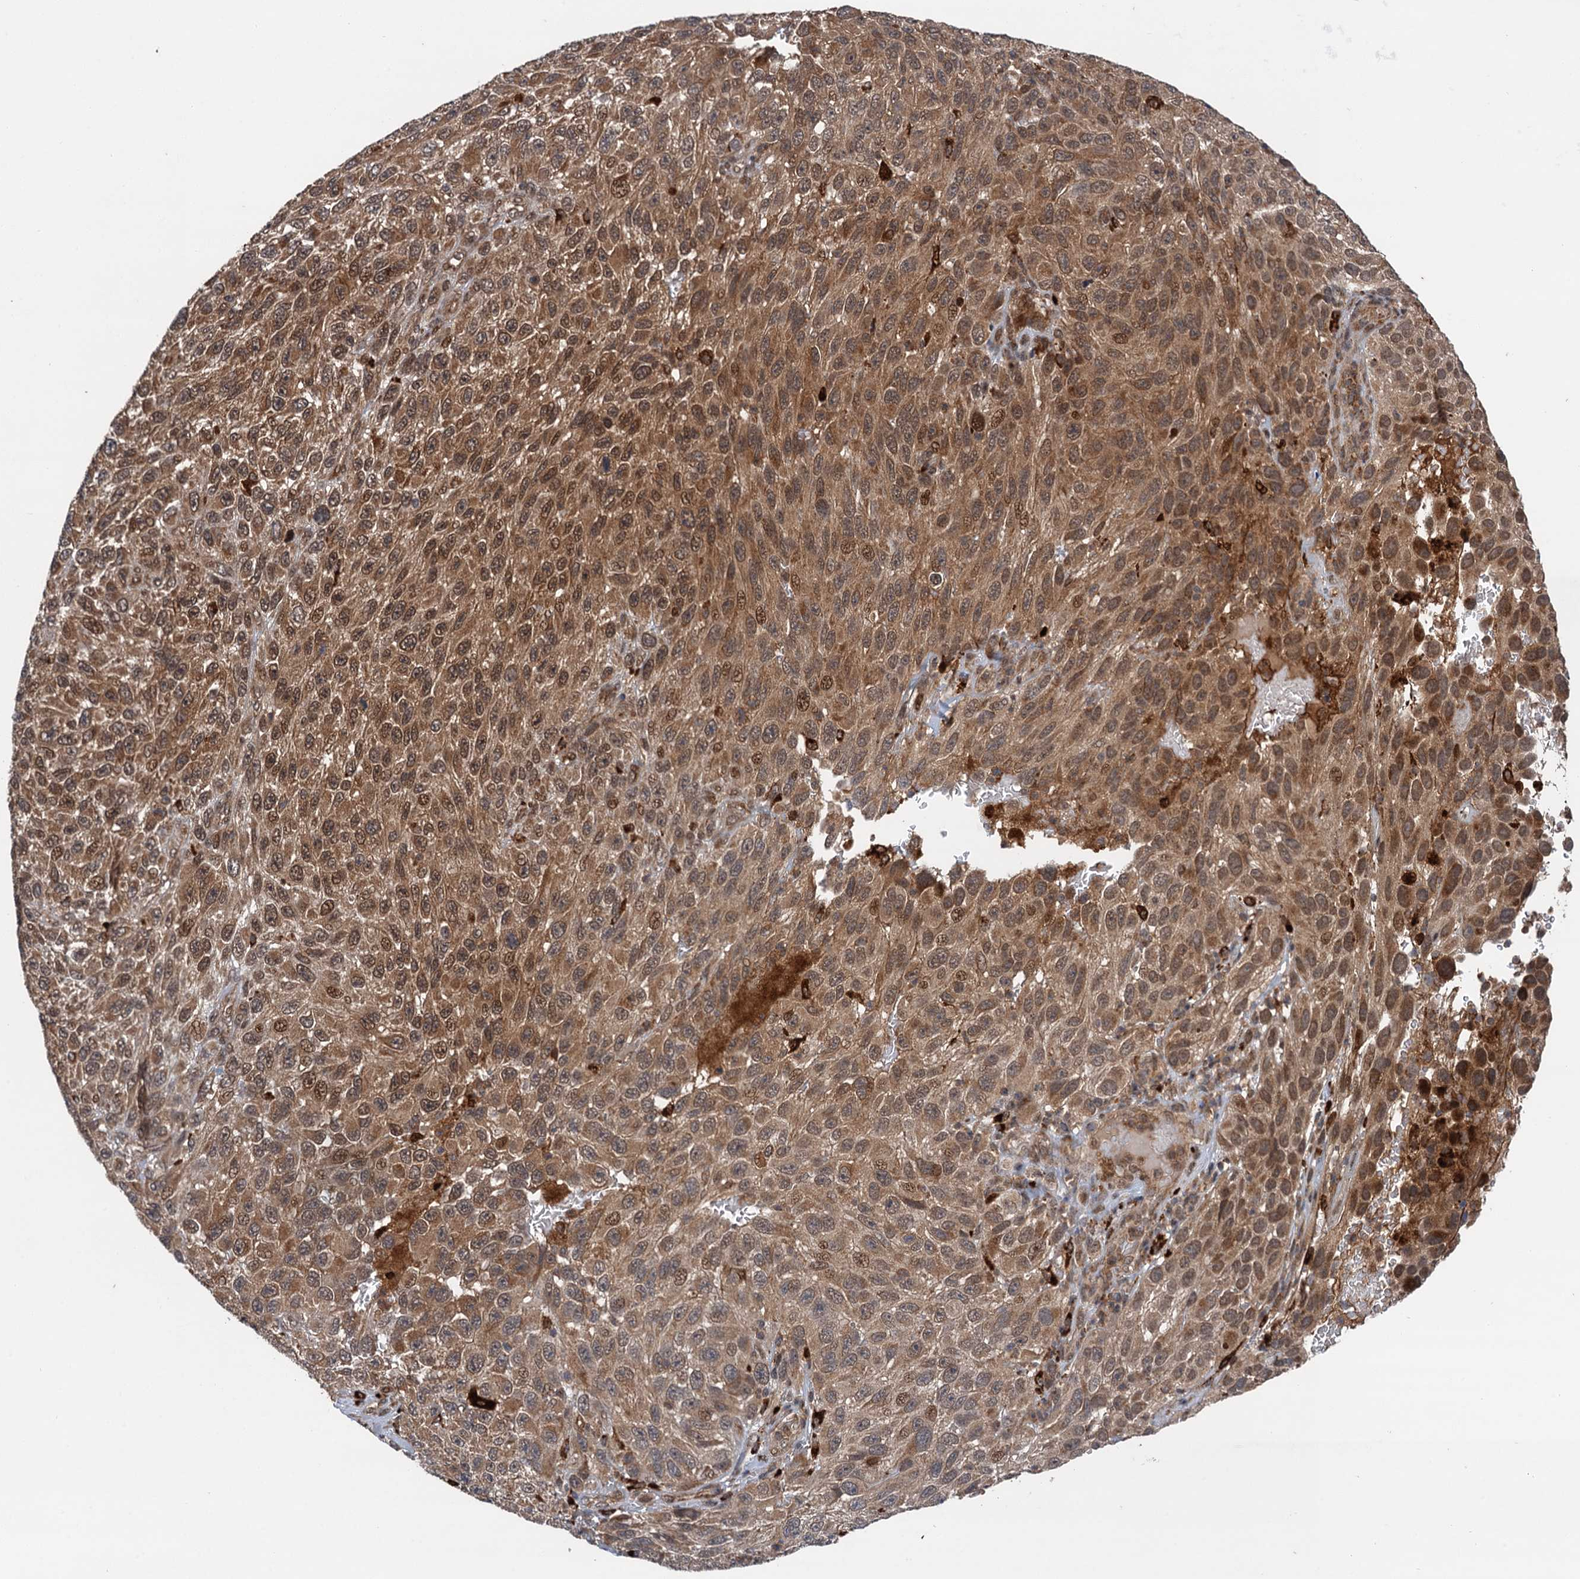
{"staining": {"intensity": "moderate", "quantity": ">75%", "location": "cytoplasmic/membranous,nuclear"}, "tissue": "melanoma", "cell_type": "Tumor cells", "image_type": "cancer", "snomed": [{"axis": "morphology", "description": "Normal tissue, NOS"}, {"axis": "morphology", "description": "Malignant melanoma, NOS"}, {"axis": "topography", "description": "Skin"}], "caption": "High-power microscopy captured an immunohistochemistry image of melanoma, revealing moderate cytoplasmic/membranous and nuclear positivity in approximately >75% of tumor cells.", "gene": "NLRP10", "patient": {"sex": "female", "age": 96}}